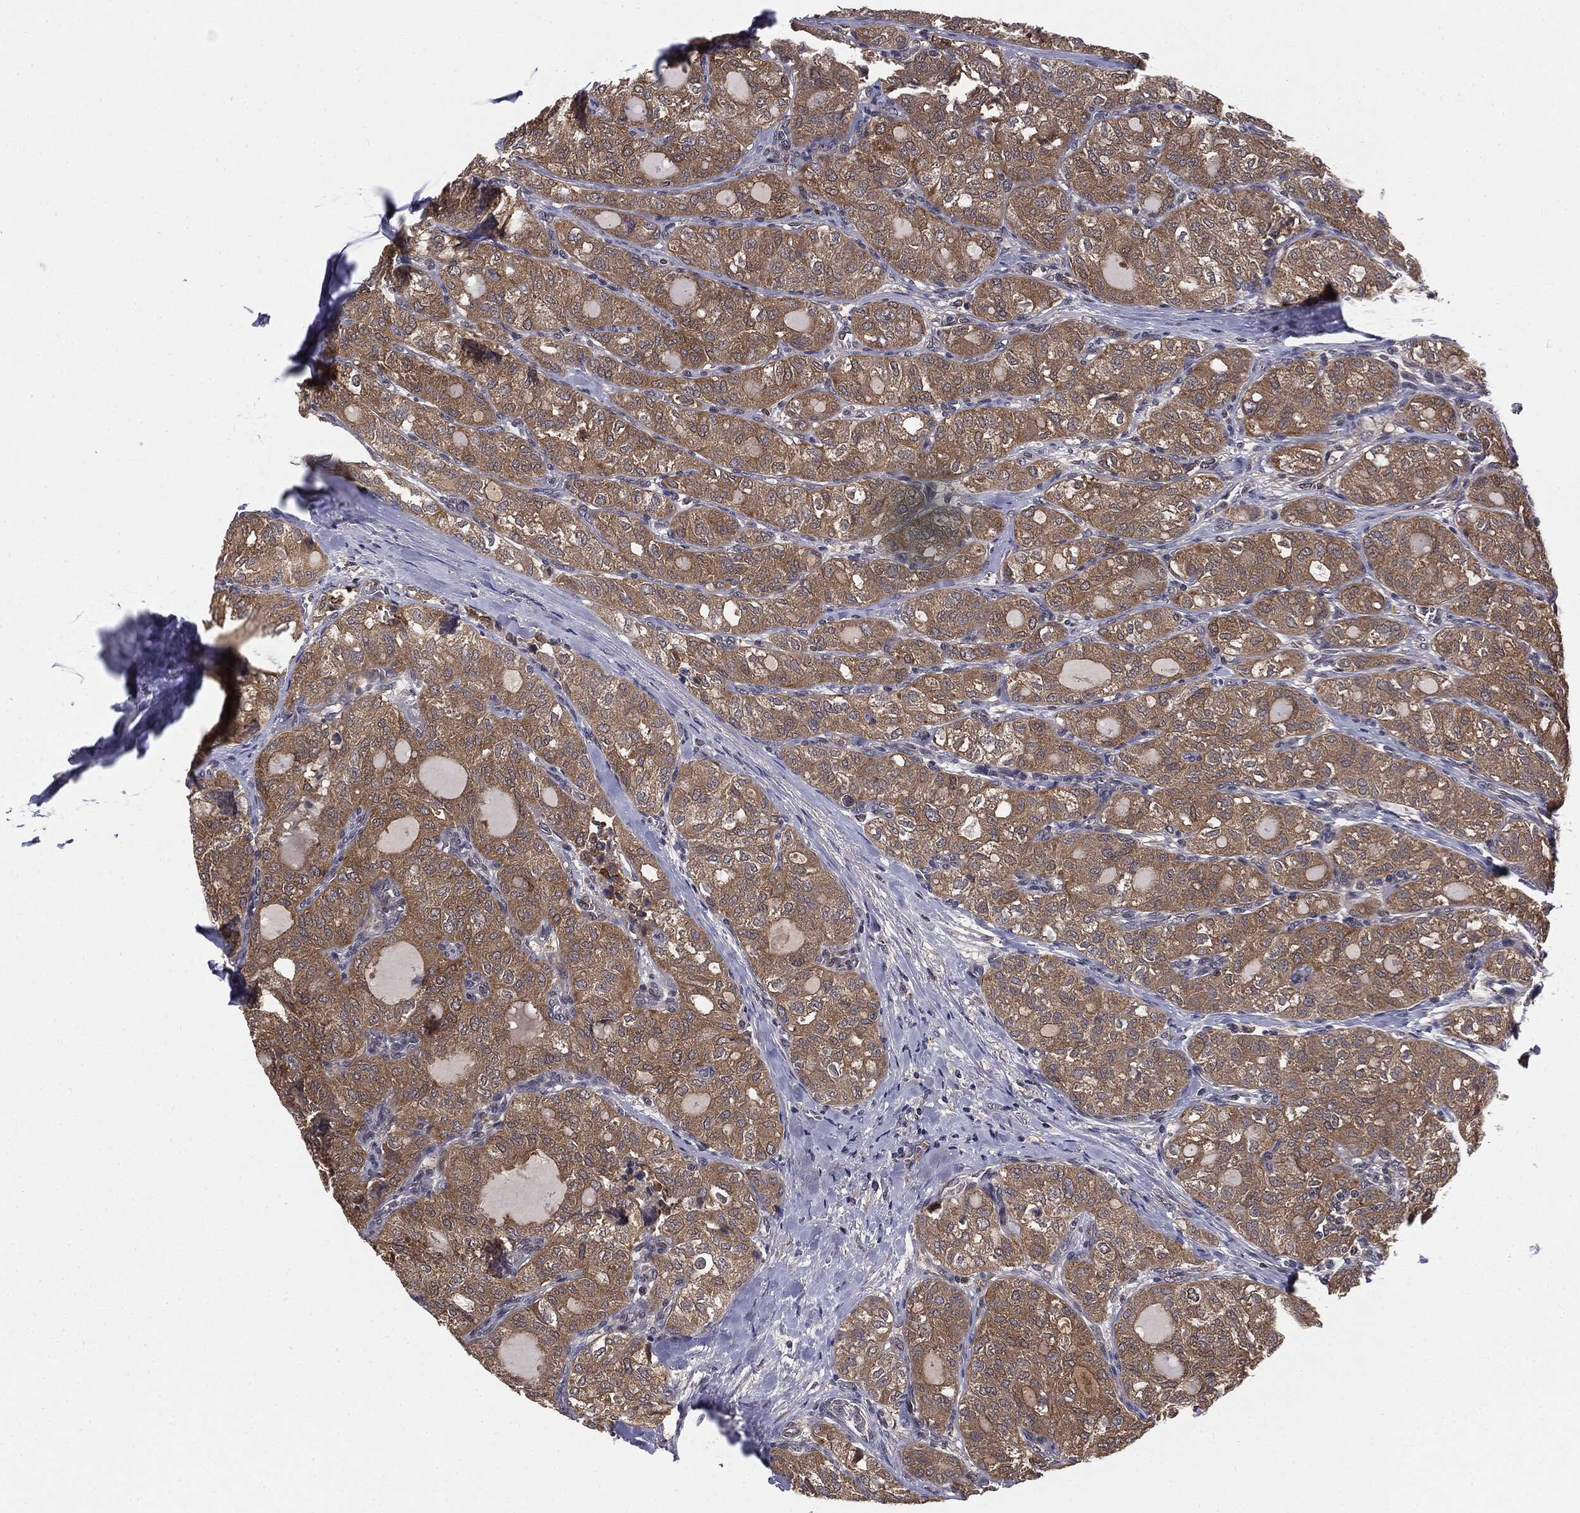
{"staining": {"intensity": "moderate", "quantity": ">75%", "location": "cytoplasmic/membranous"}, "tissue": "thyroid cancer", "cell_type": "Tumor cells", "image_type": "cancer", "snomed": [{"axis": "morphology", "description": "Follicular adenoma carcinoma, NOS"}, {"axis": "topography", "description": "Thyroid gland"}], "caption": "Thyroid follicular adenoma carcinoma stained with a brown dye exhibits moderate cytoplasmic/membranous positive staining in about >75% of tumor cells.", "gene": "KRT7", "patient": {"sex": "male", "age": 75}}